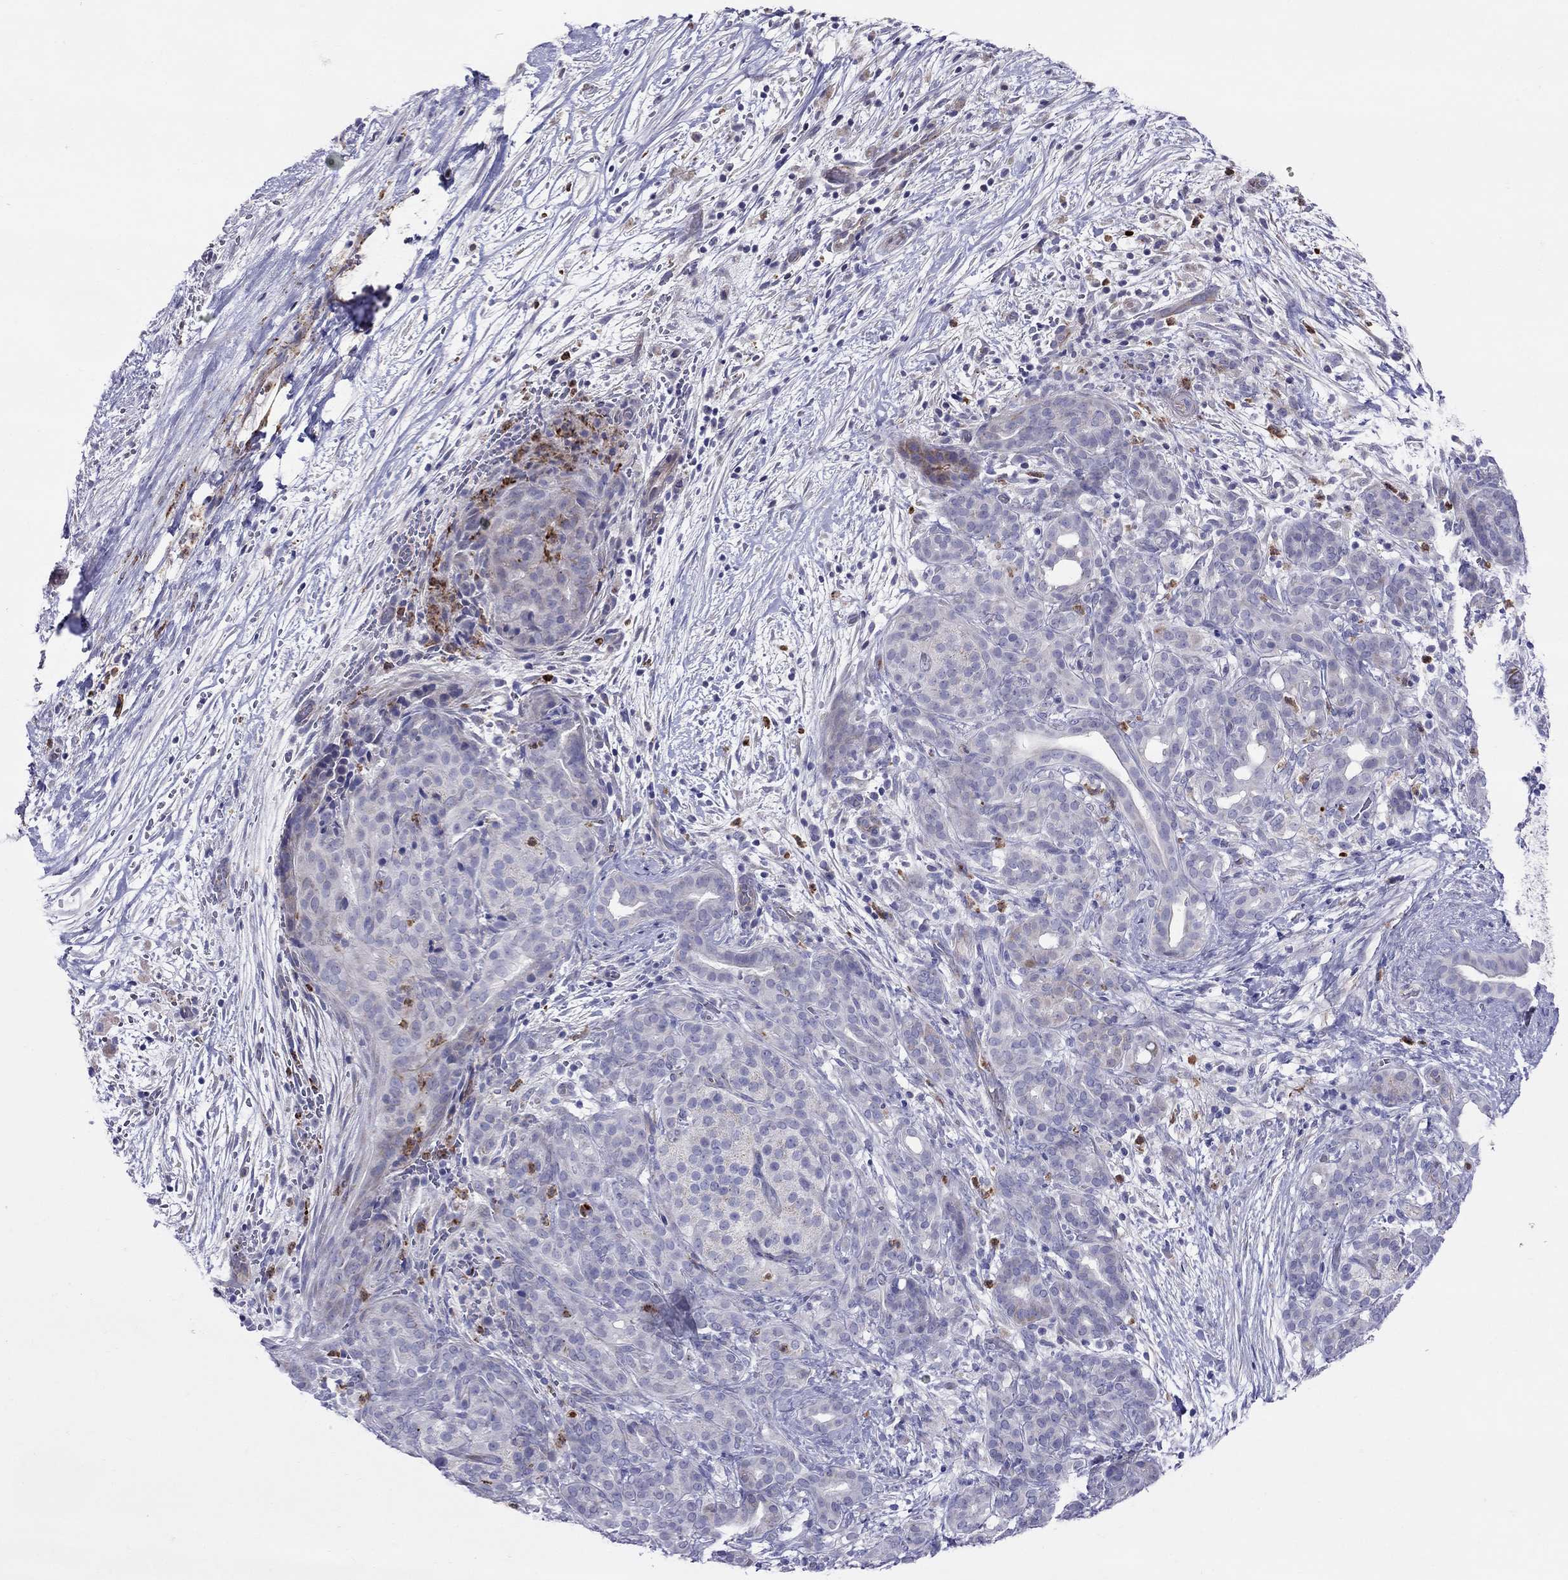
{"staining": {"intensity": "negative", "quantity": "none", "location": "none"}, "tissue": "pancreatic cancer", "cell_type": "Tumor cells", "image_type": "cancer", "snomed": [{"axis": "morphology", "description": "Adenocarcinoma, NOS"}, {"axis": "topography", "description": "Pancreas"}], "caption": "Tumor cells are negative for protein expression in human pancreatic adenocarcinoma. (DAB immunohistochemistry (IHC) with hematoxylin counter stain).", "gene": "SPINT4", "patient": {"sex": "male", "age": 44}}